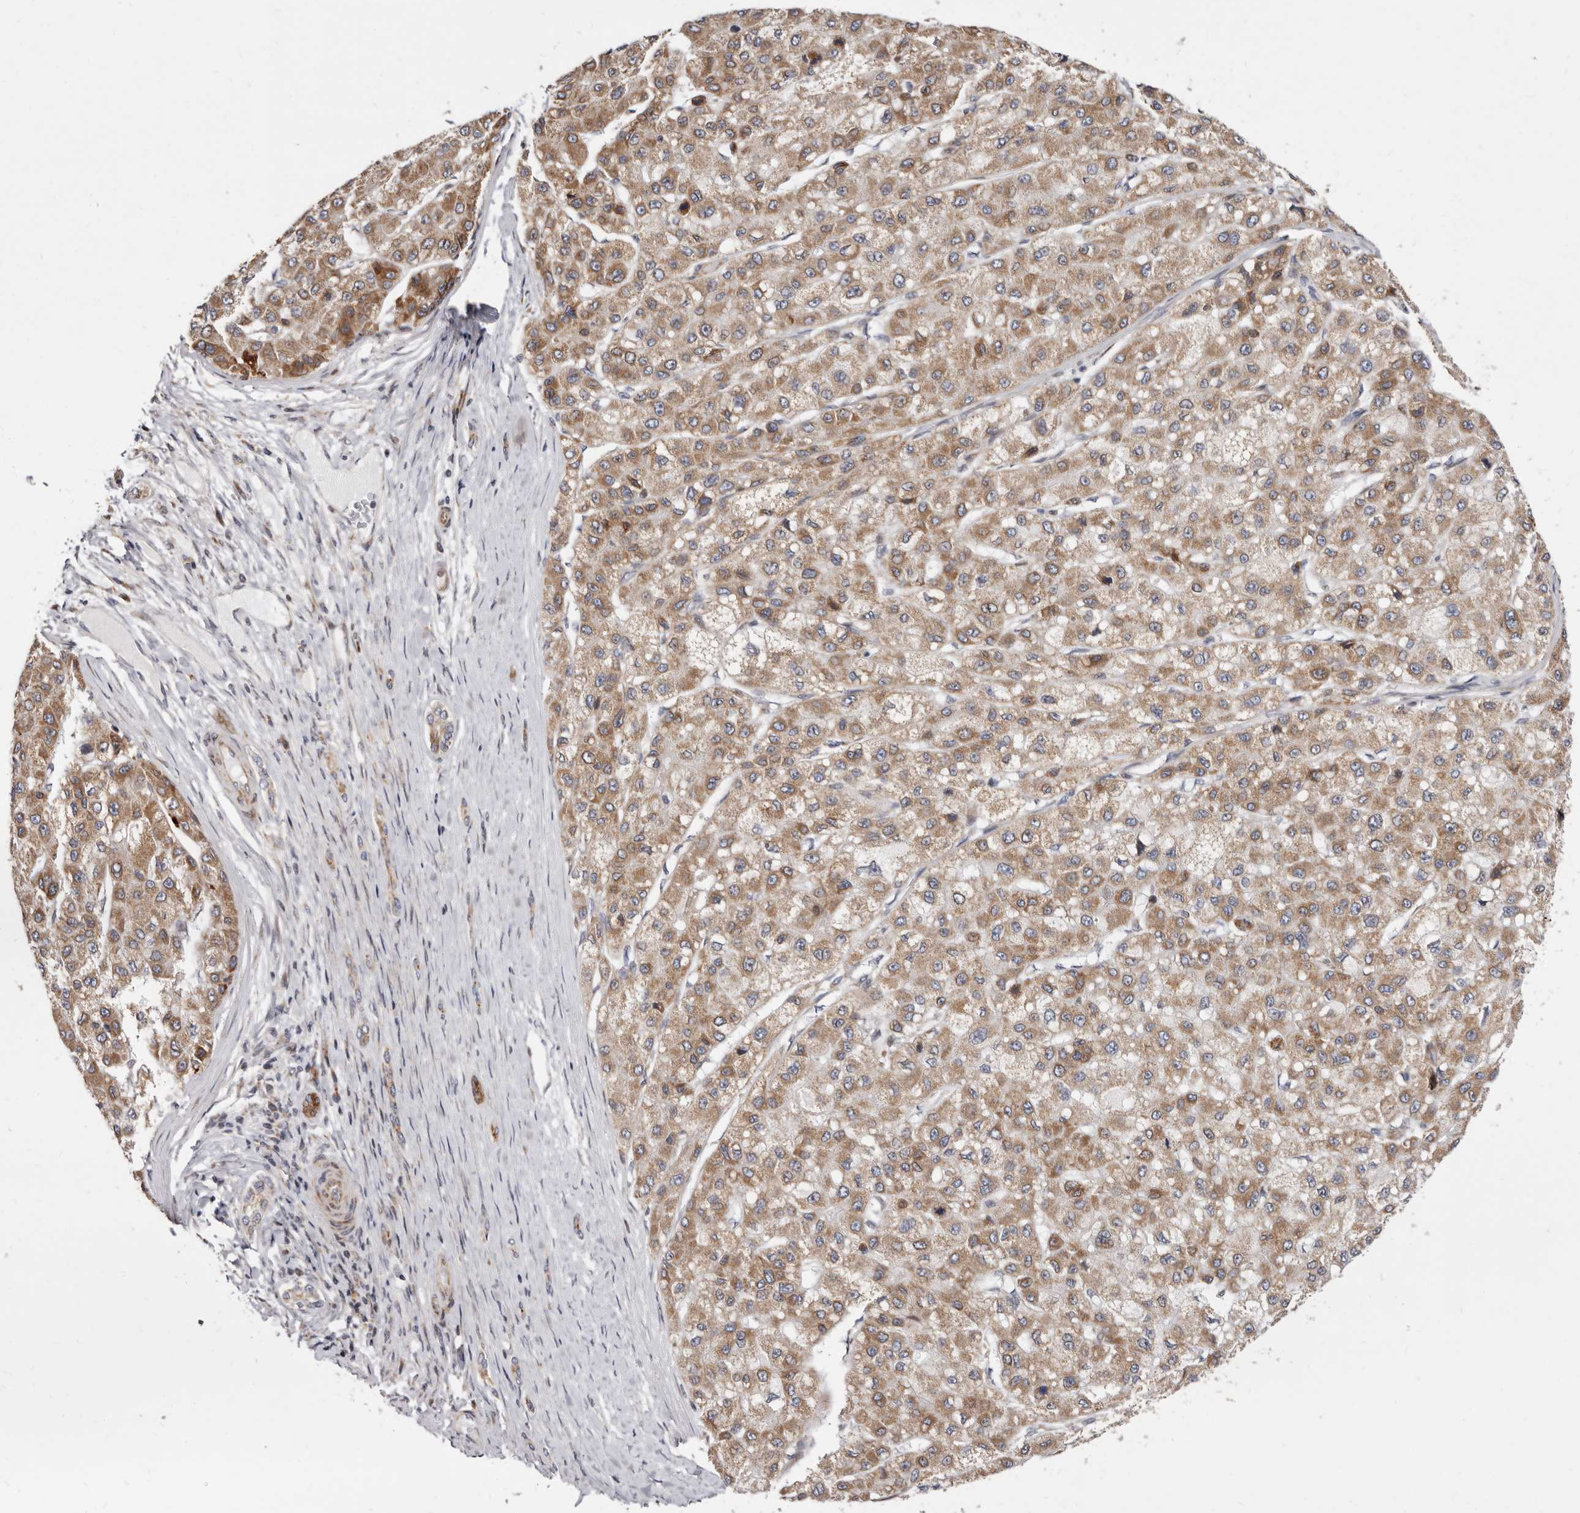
{"staining": {"intensity": "moderate", "quantity": ">75%", "location": "cytoplasmic/membranous"}, "tissue": "liver cancer", "cell_type": "Tumor cells", "image_type": "cancer", "snomed": [{"axis": "morphology", "description": "Carcinoma, Hepatocellular, NOS"}, {"axis": "topography", "description": "Liver"}], "caption": "Protein expression analysis of liver cancer shows moderate cytoplasmic/membranous positivity in about >75% of tumor cells.", "gene": "TIMM17B", "patient": {"sex": "male", "age": 80}}